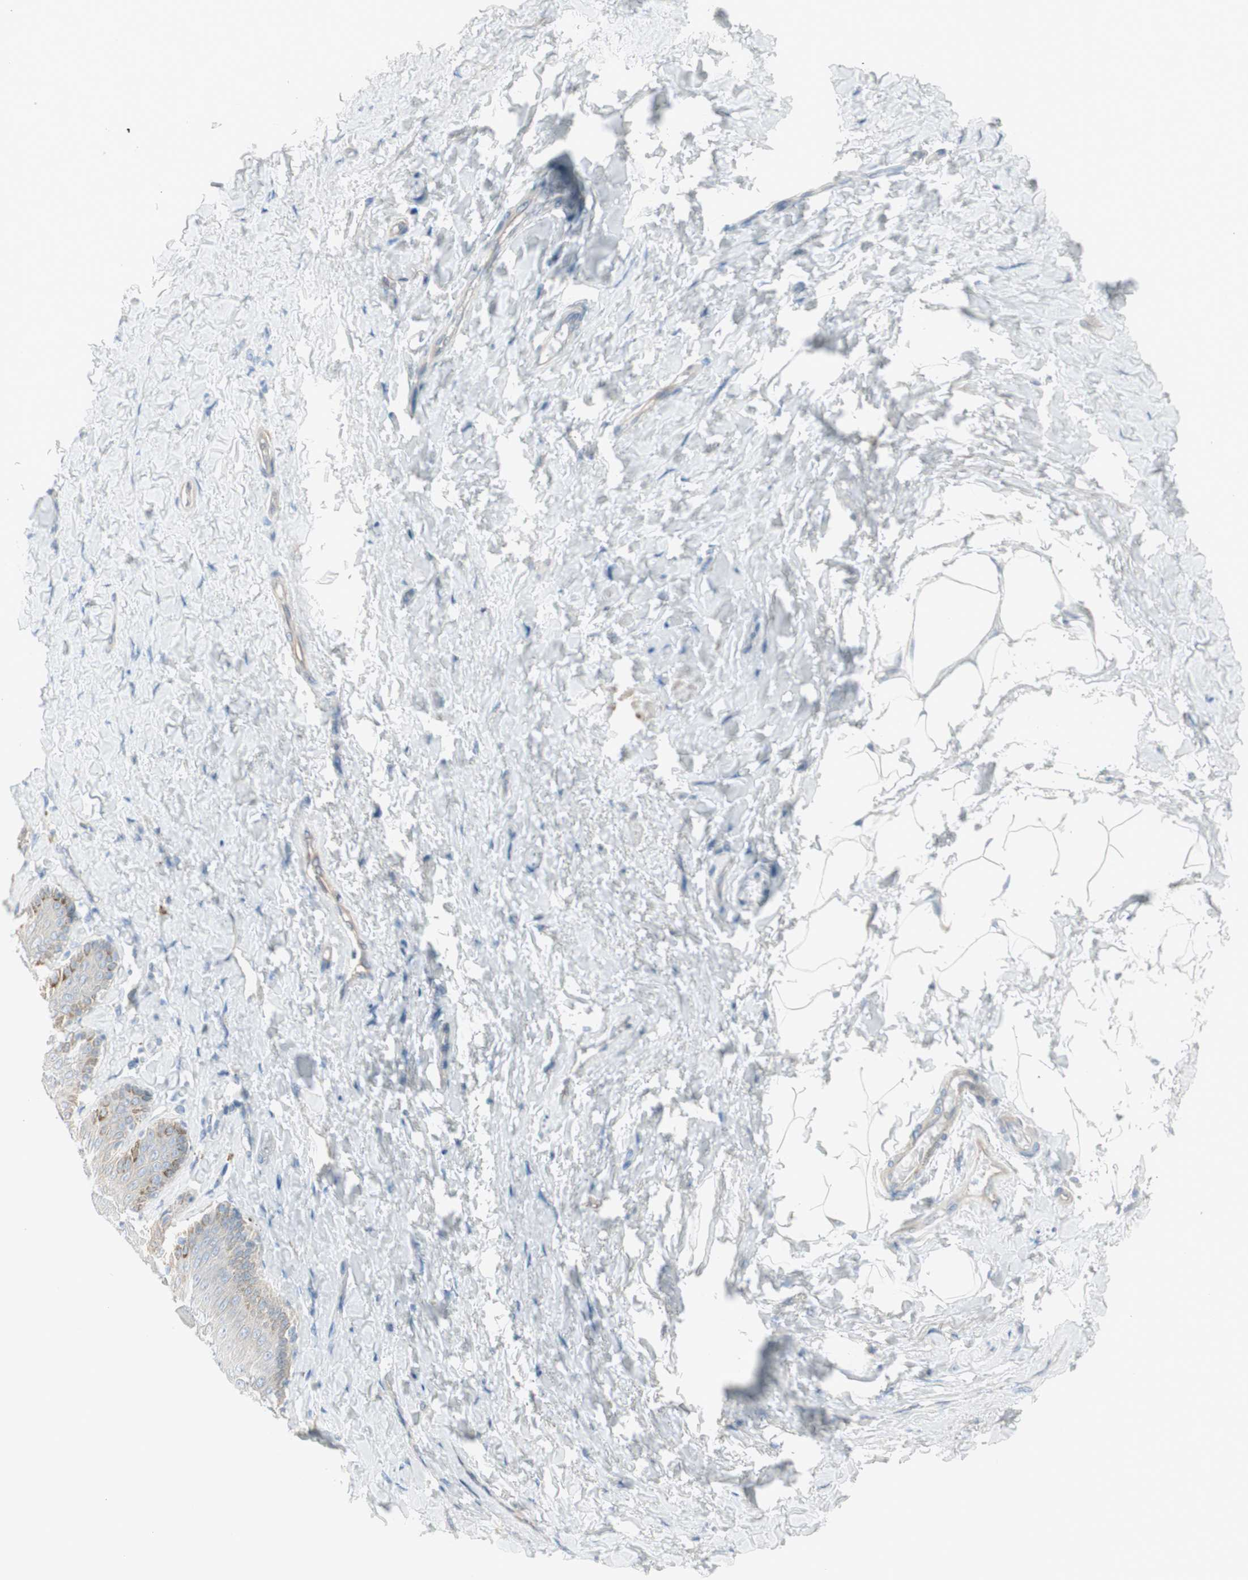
{"staining": {"intensity": "weak", "quantity": "<25%", "location": "cytoplasmic/membranous"}, "tissue": "skin", "cell_type": "Epidermal cells", "image_type": "normal", "snomed": [{"axis": "morphology", "description": "Normal tissue, NOS"}, {"axis": "topography", "description": "Anal"}], "caption": "High magnification brightfield microscopy of normal skin stained with DAB (brown) and counterstained with hematoxylin (blue): epidermal cells show no significant expression.", "gene": "CDHR5", "patient": {"sex": "male", "age": 69}}